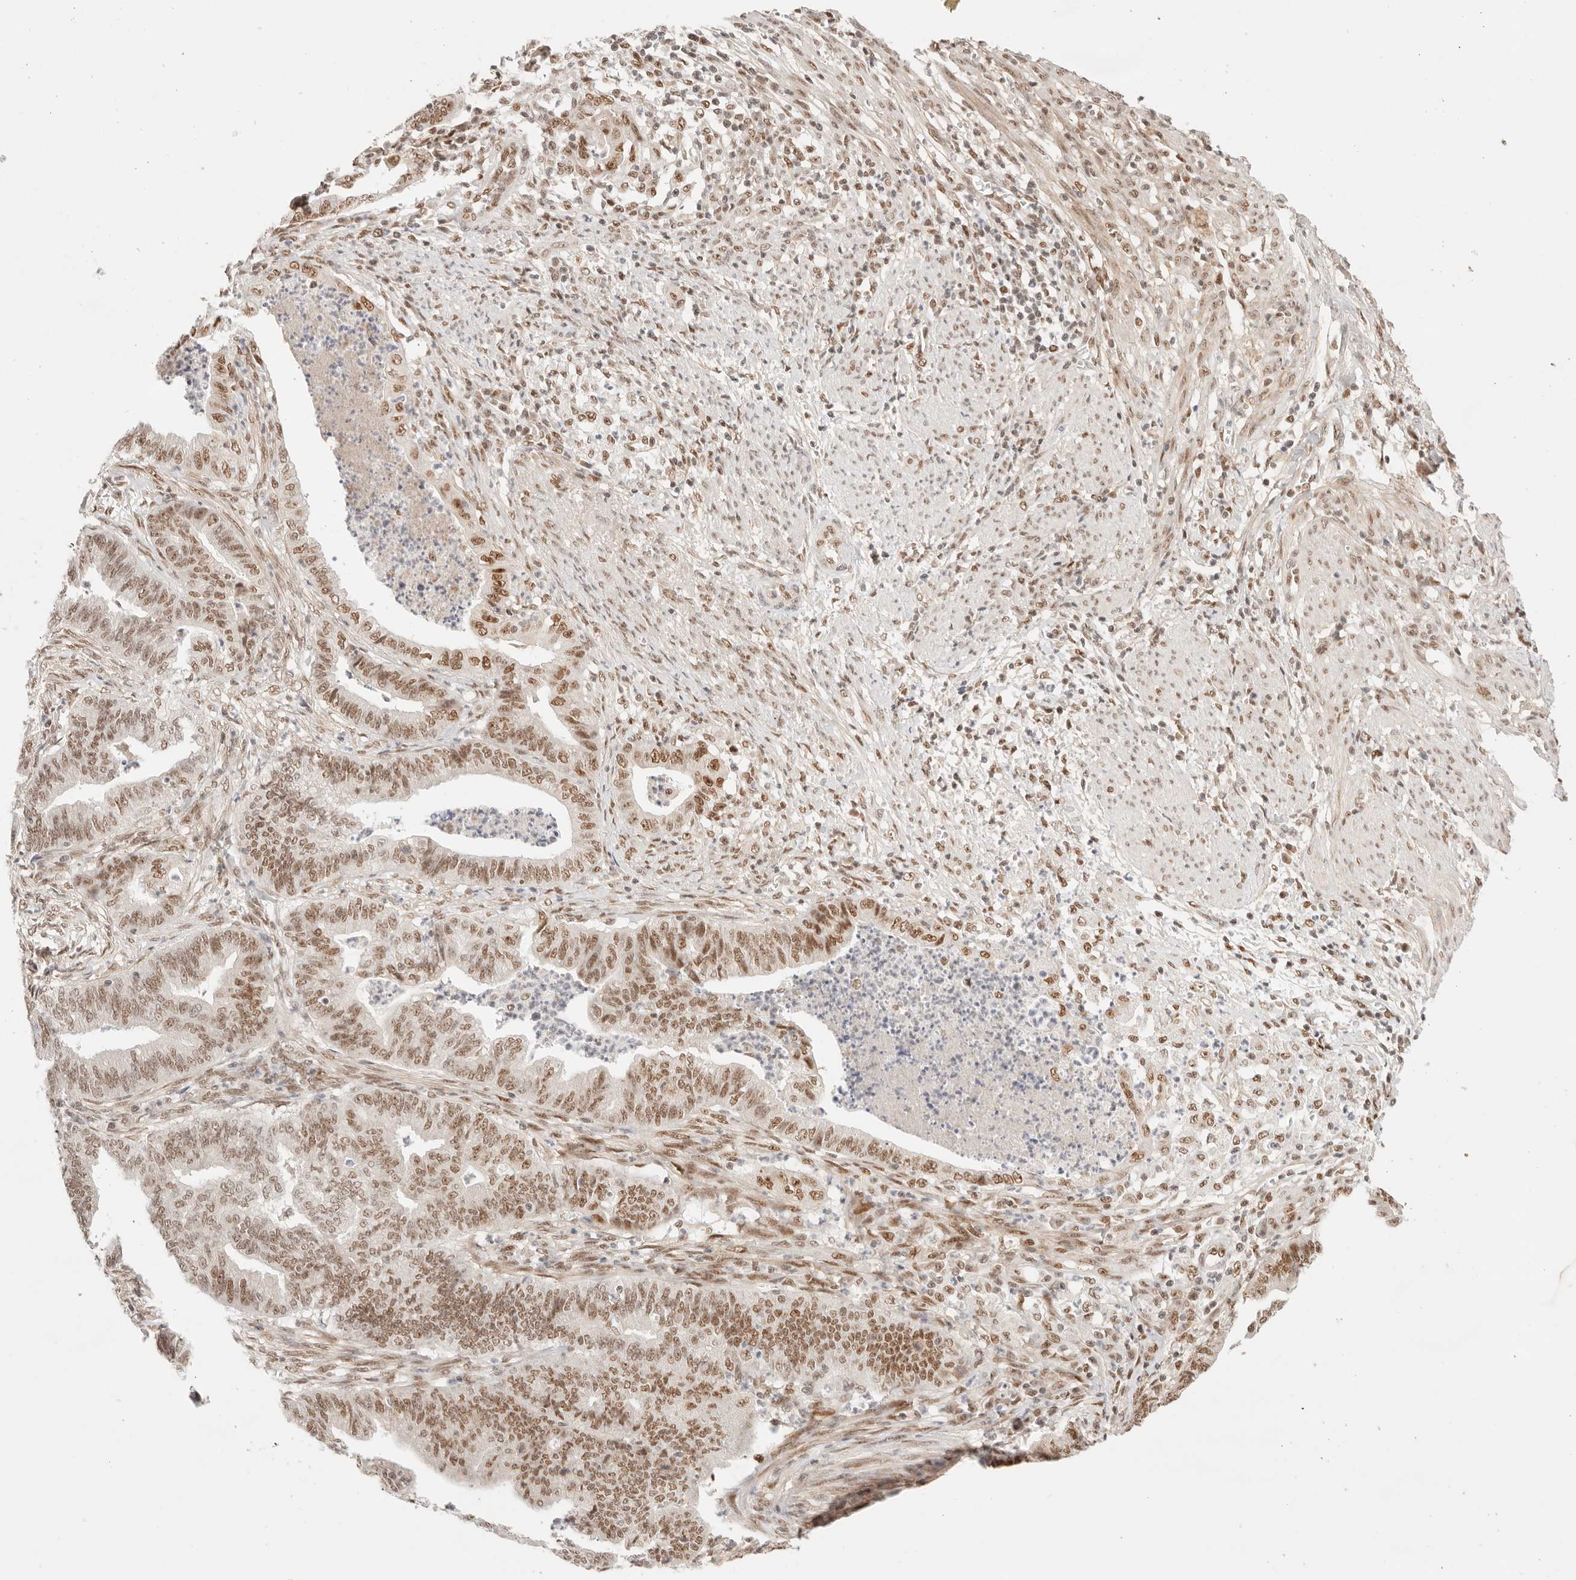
{"staining": {"intensity": "moderate", "quantity": ">75%", "location": "nuclear"}, "tissue": "endometrial cancer", "cell_type": "Tumor cells", "image_type": "cancer", "snomed": [{"axis": "morphology", "description": "Polyp, NOS"}, {"axis": "morphology", "description": "Adenocarcinoma, NOS"}, {"axis": "morphology", "description": "Adenoma, NOS"}, {"axis": "topography", "description": "Endometrium"}], "caption": "A histopathology image showing moderate nuclear positivity in about >75% of tumor cells in endometrial cancer (adenocarcinoma), as visualized by brown immunohistochemical staining.", "gene": "GTF2E2", "patient": {"sex": "female", "age": 79}}